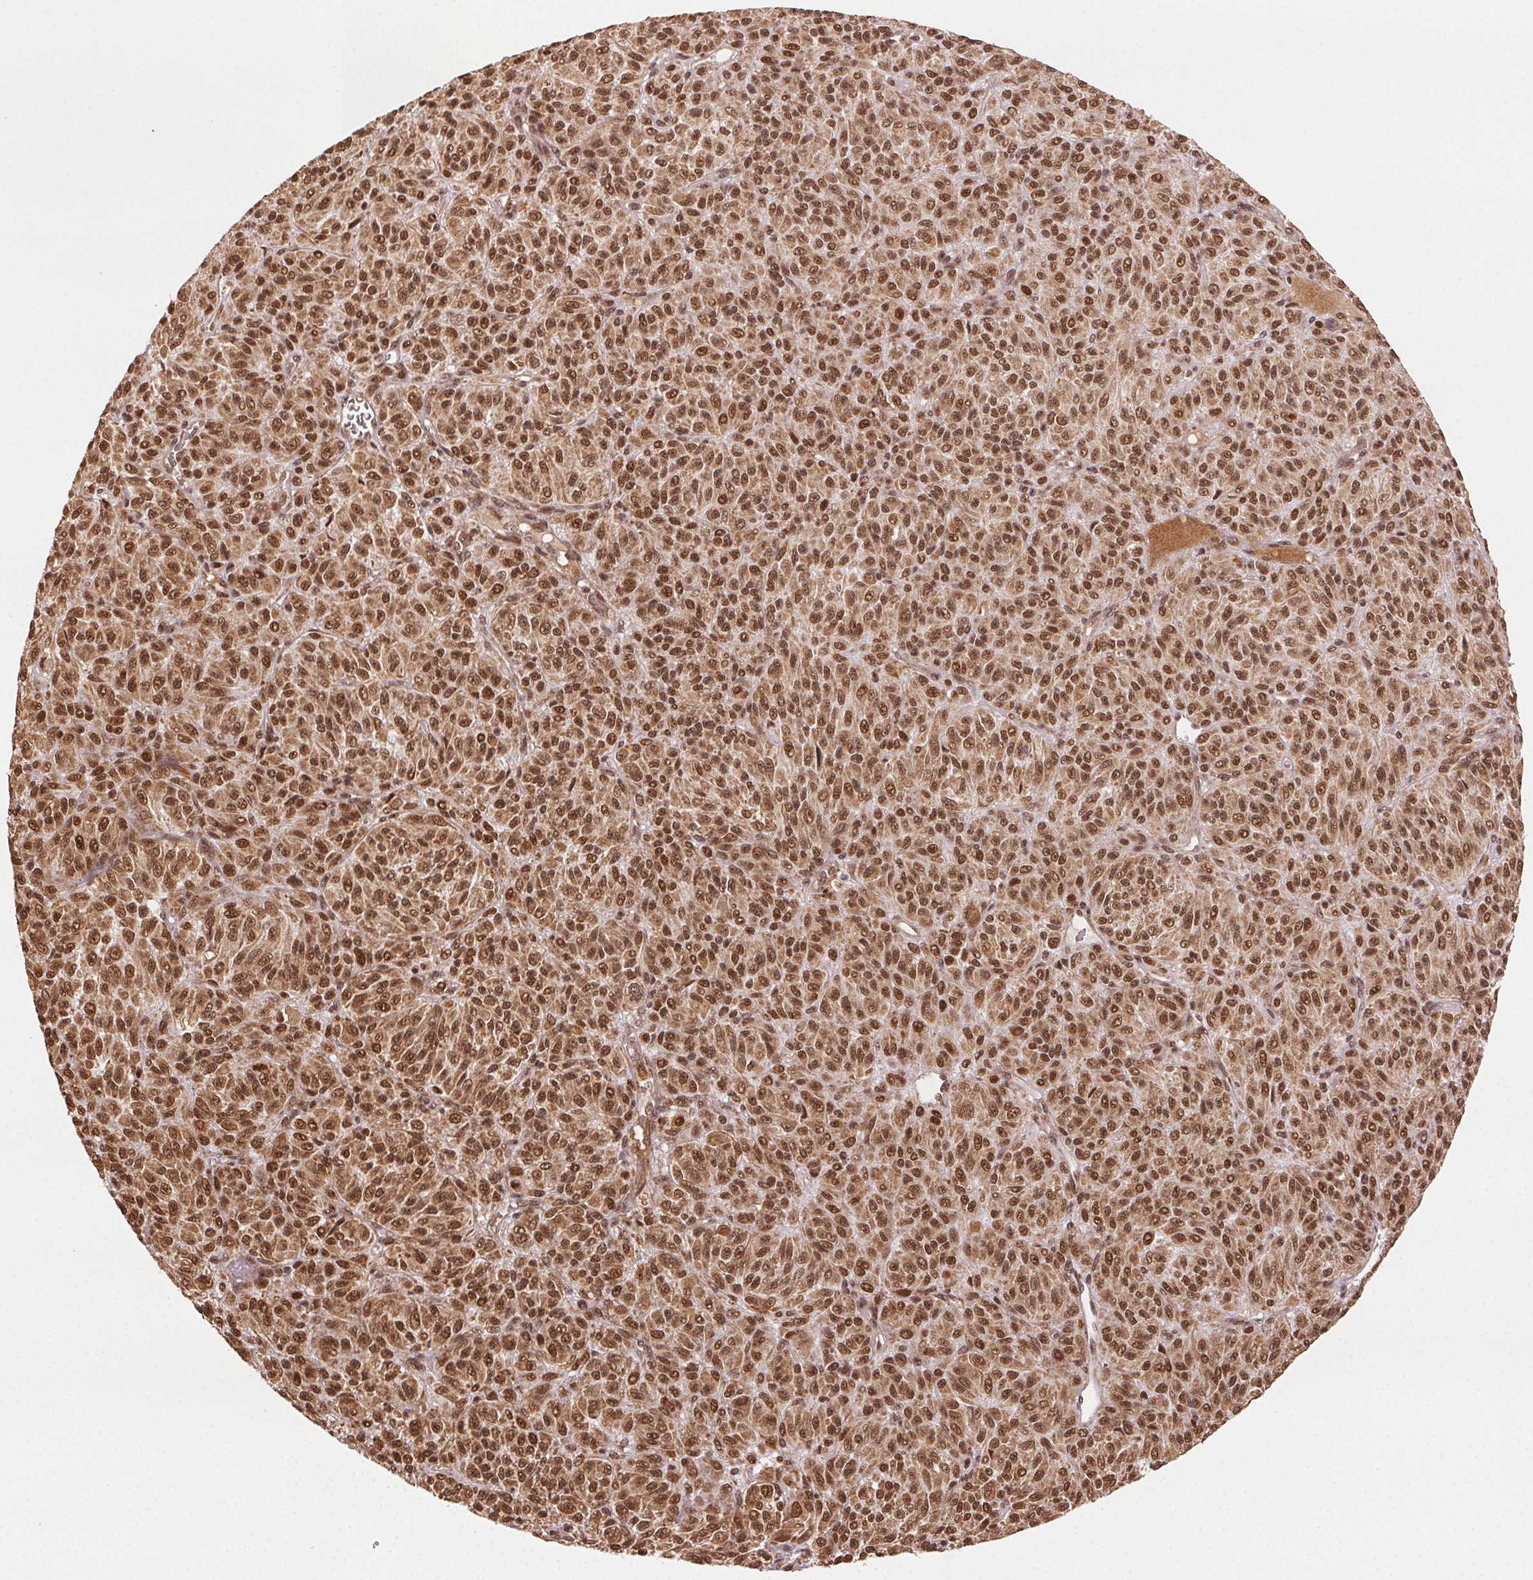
{"staining": {"intensity": "moderate", "quantity": ">75%", "location": "cytoplasmic/membranous,nuclear"}, "tissue": "melanoma", "cell_type": "Tumor cells", "image_type": "cancer", "snomed": [{"axis": "morphology", "description": "Malignant melanoma, Metastatic site"}, {"axis": "topography", "description": "Brain"}], "caption": "Immunohistochemistry (IHC) micrograph of human melanoma stained for a protein (brown), which demonstrates medium levels of moderate cytoplasmic/membranous and nuclear staining in about >75% of tumor cells.", "gene": "TREML4", "patient": {"sex": "female", "age": 56}}